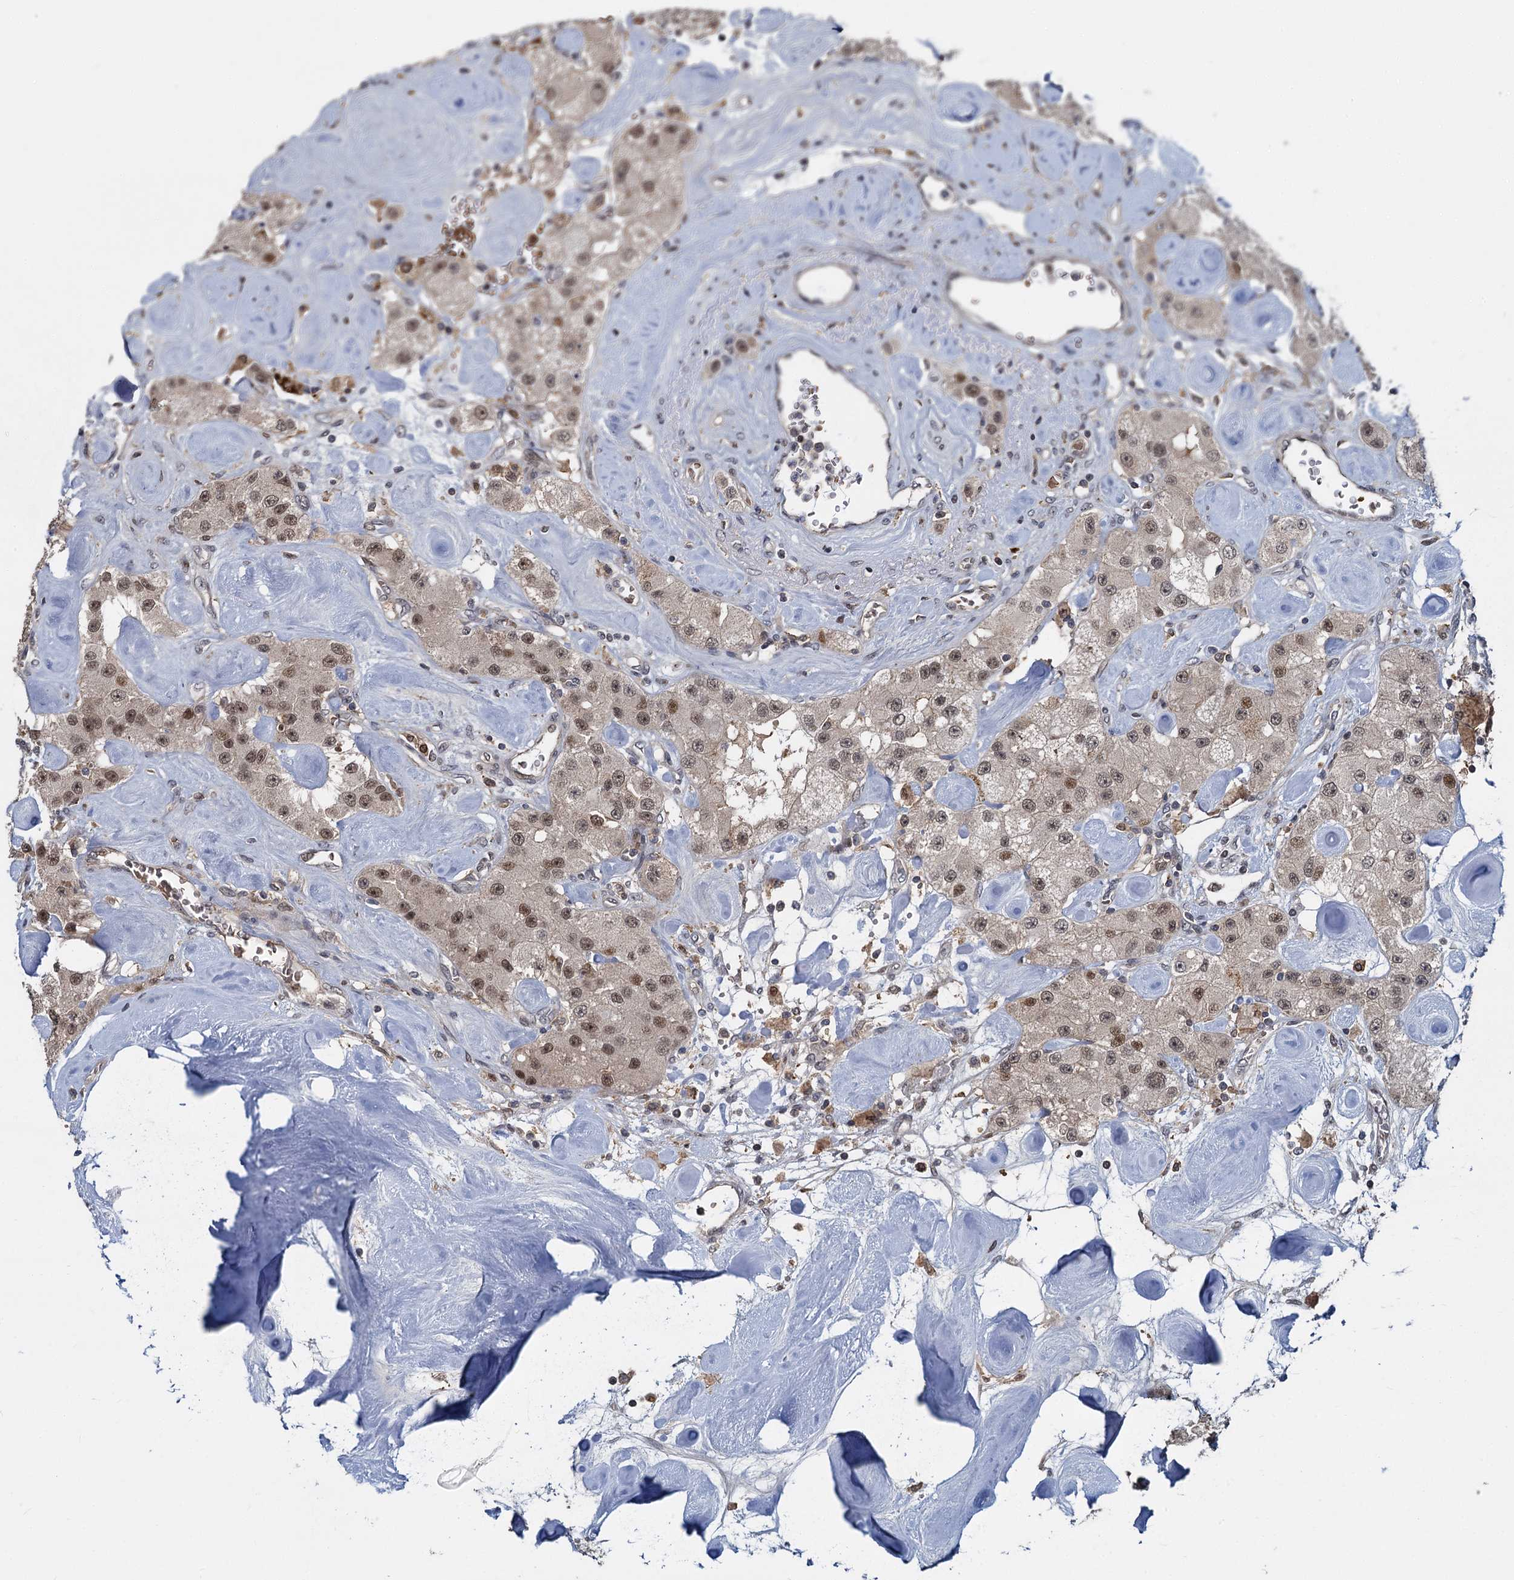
{"staining": {"intensity": "moderate", "quantity": ">75%", "location": "nuclear"}, "tissue": "carcinoid", "cell_type": "Tumor cells", "image_type": "cancer", "snomed": [{"axis": "morphology", "description": "Carcinoid, malignant, NOS"}, {"axis": "topography", "description": "Pancreas"}], "caption": "Protein staining of carcinoid tissue displays moderate nuclear positivity in about >75% of tumor cells. (IHC, brightfield microscopy, high magnification).", "gene": "FANCI", "patient": {"sex": "male", "age": 41}}